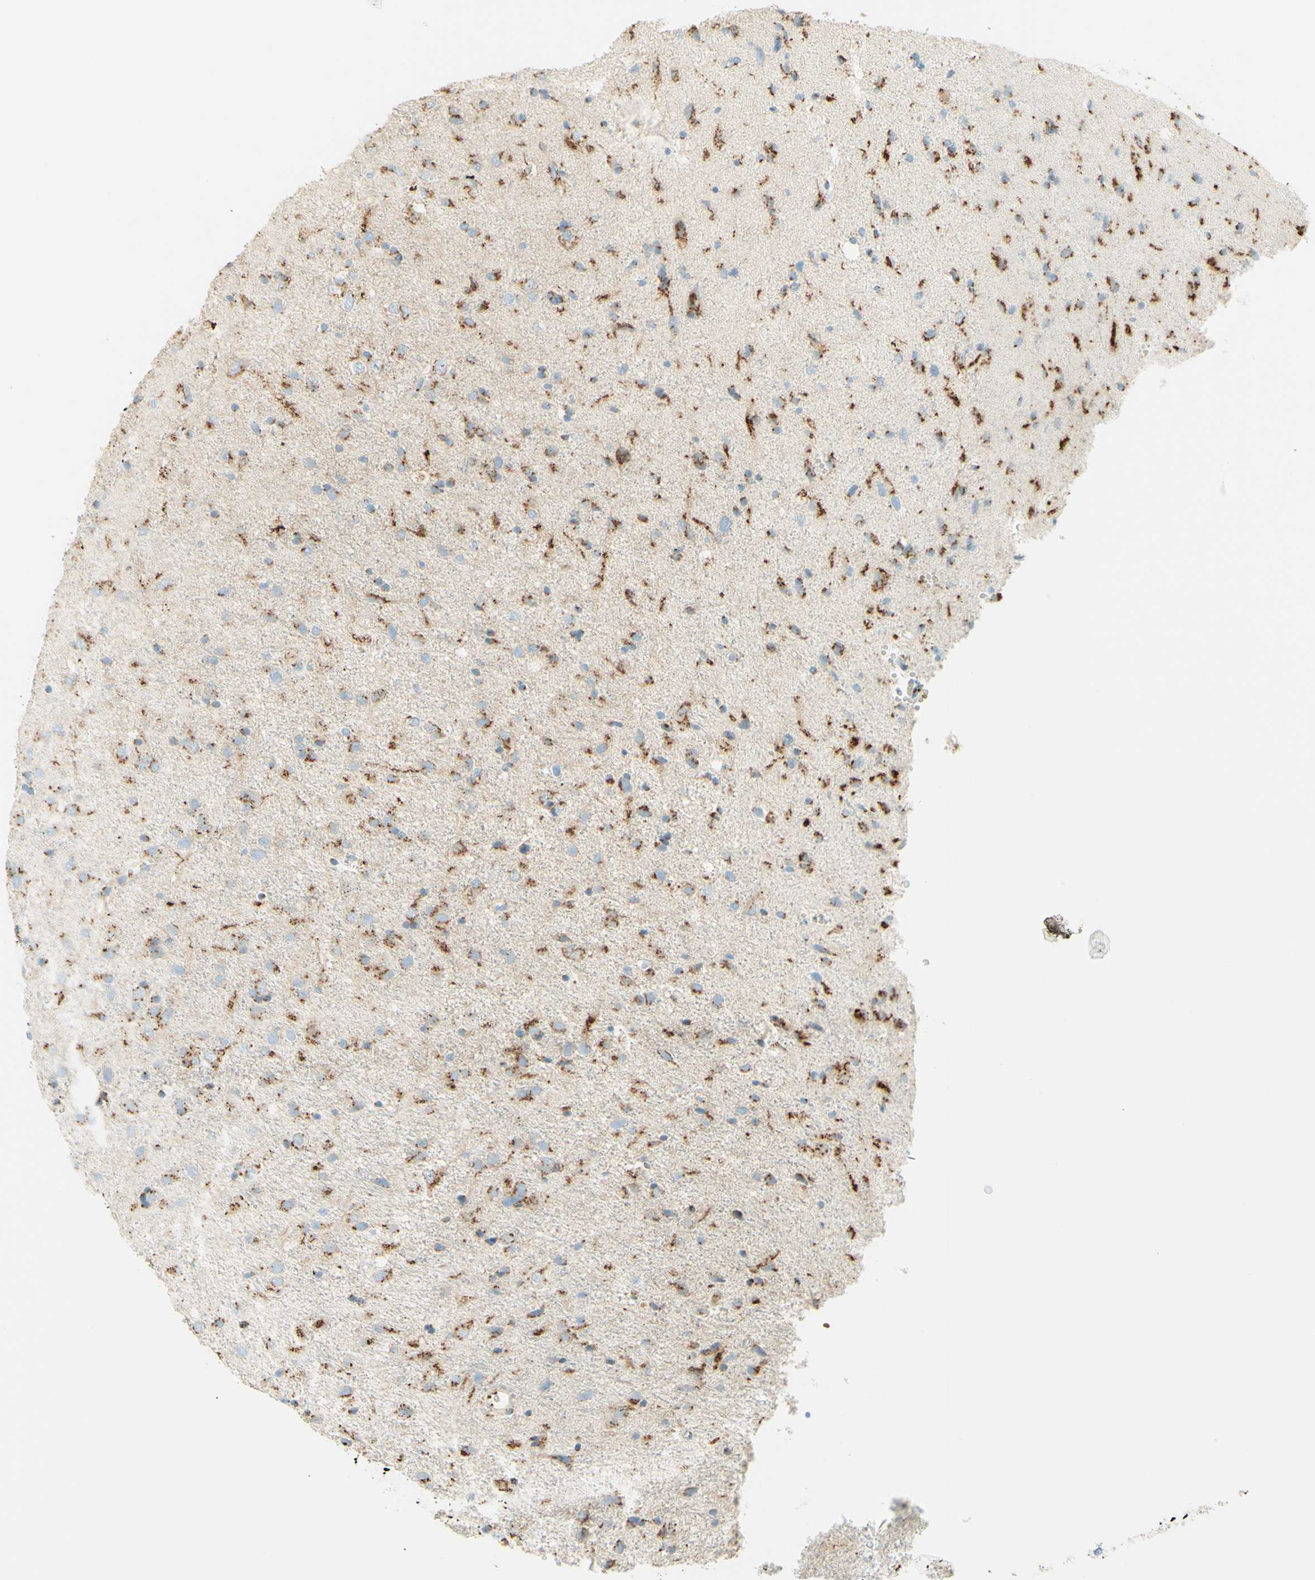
{"staining": {"intensity": "strong", "quantity": ">75%", "location": "cytoplasmic/membranous"}, "tissue": "glioma", "cell_type": "Tumor cells", "image_type": "cancer", "snomed": [{"axis": "morphology", "description": "Glioma, malignant, Low grade"}, {"axis": "topography", "description": "Brain"}], "caption": "DAB (3,3'-diaminobenzidine) immunohistochemical staining of malignant glioma (low-grade) reveals strong cytoplasmic/membranous protein staining in approximately >75% of tumor cells.", "gene": "GOLGB1", "patient": {"sex": "male", "age": 77}}